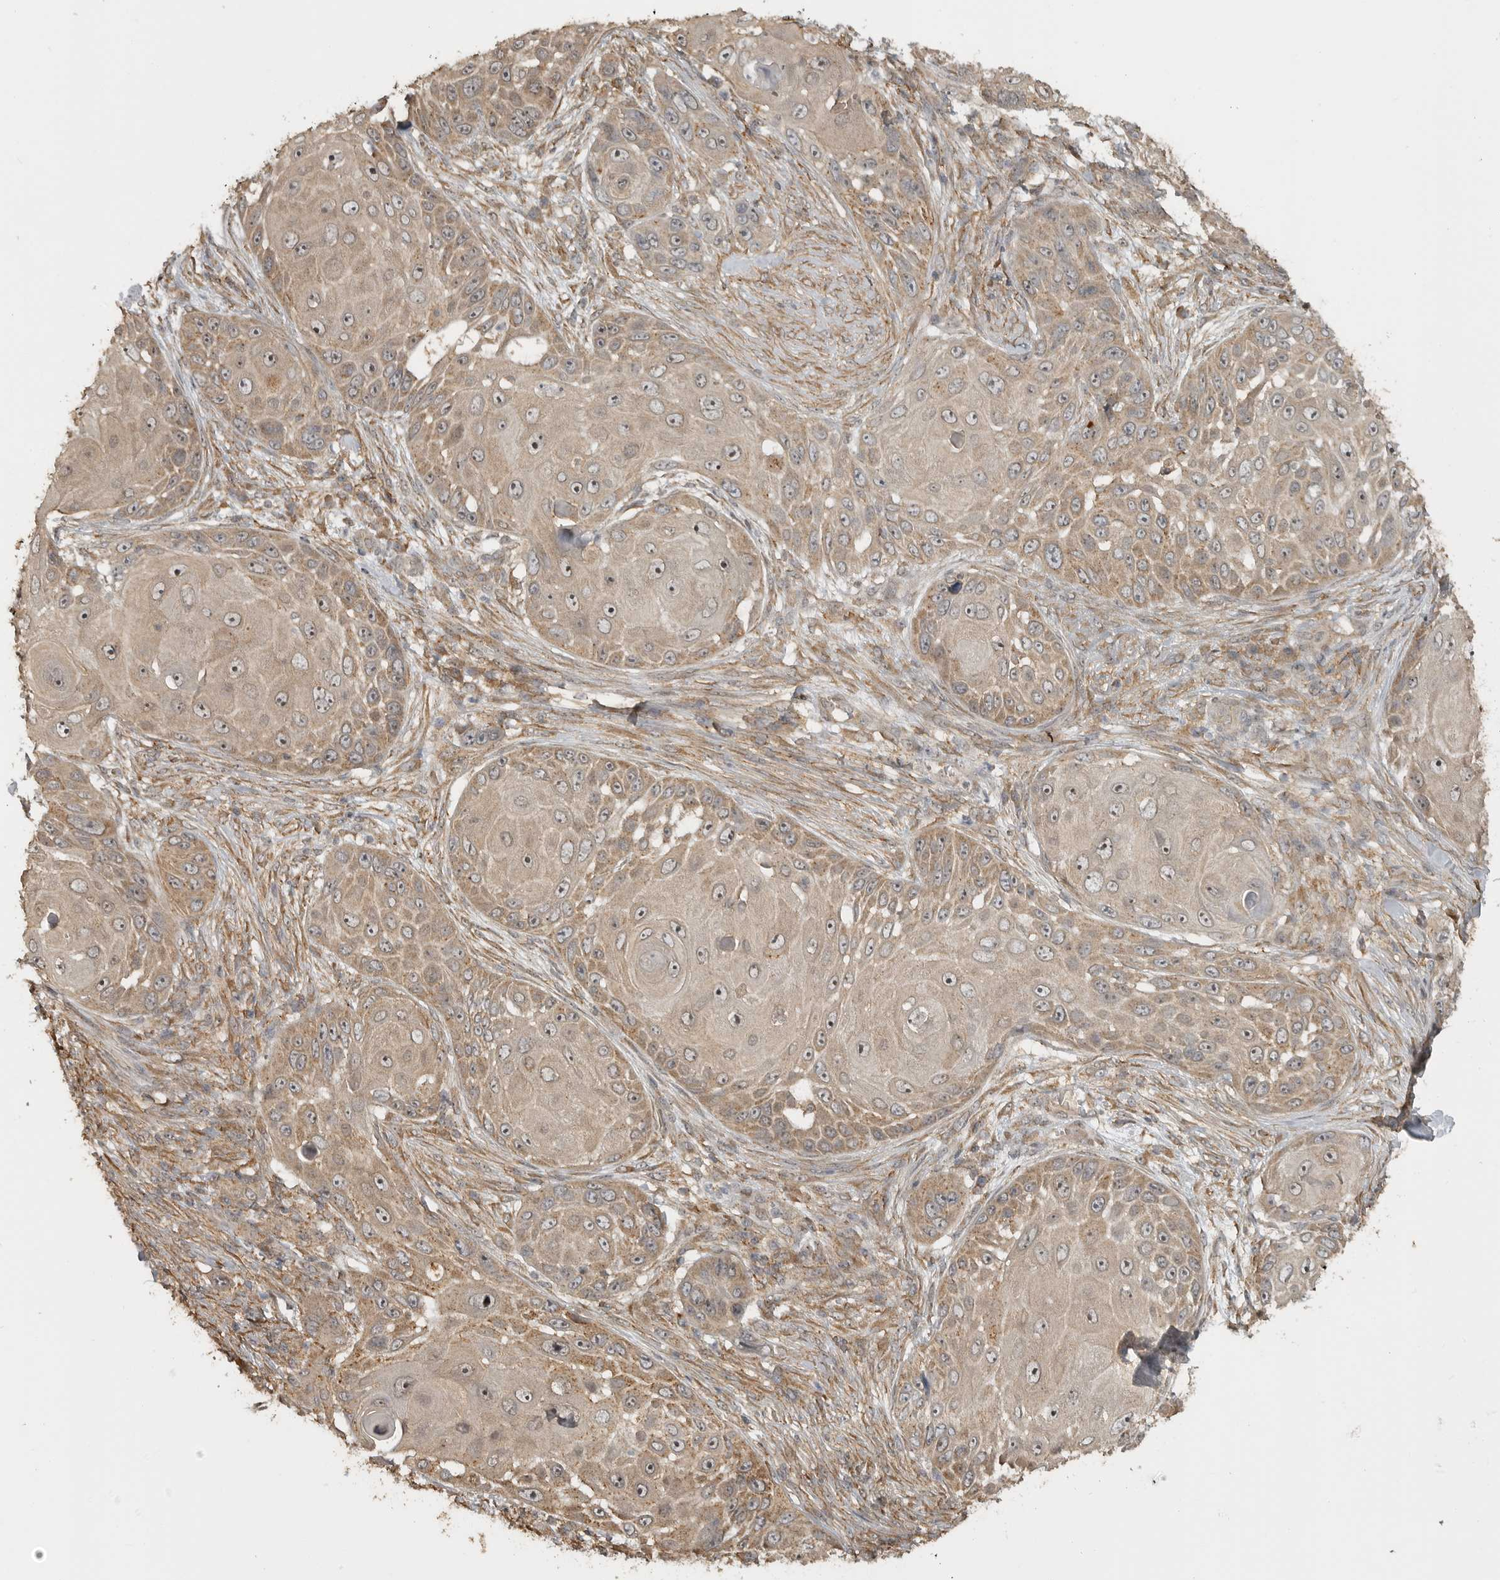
{"staining": {"intensity": "moderate", "quantity": ">75%", "location": "cytoplasmic/membranous,nuclear"}, "tissue": "skin cancer", "cell_type": "Tumor cells", "image_type": "cancer", "snomed": [{"axis": "morphology", "description": "Squamous cell carcinoma, NOS"}, {"axis": "topography", "description": "Skin"}], "caption": "A histopathology image of human skin squamous cell carcinoma stained for a protein reveals moderate cytoplasmic/membranous and nuclear brown staining in tumor cells. Ihc stains the protein of interest in brown and the nuclei are stained blue.", "gene": "LLGL1", "patient": {"sex": "female", "age": 44}}